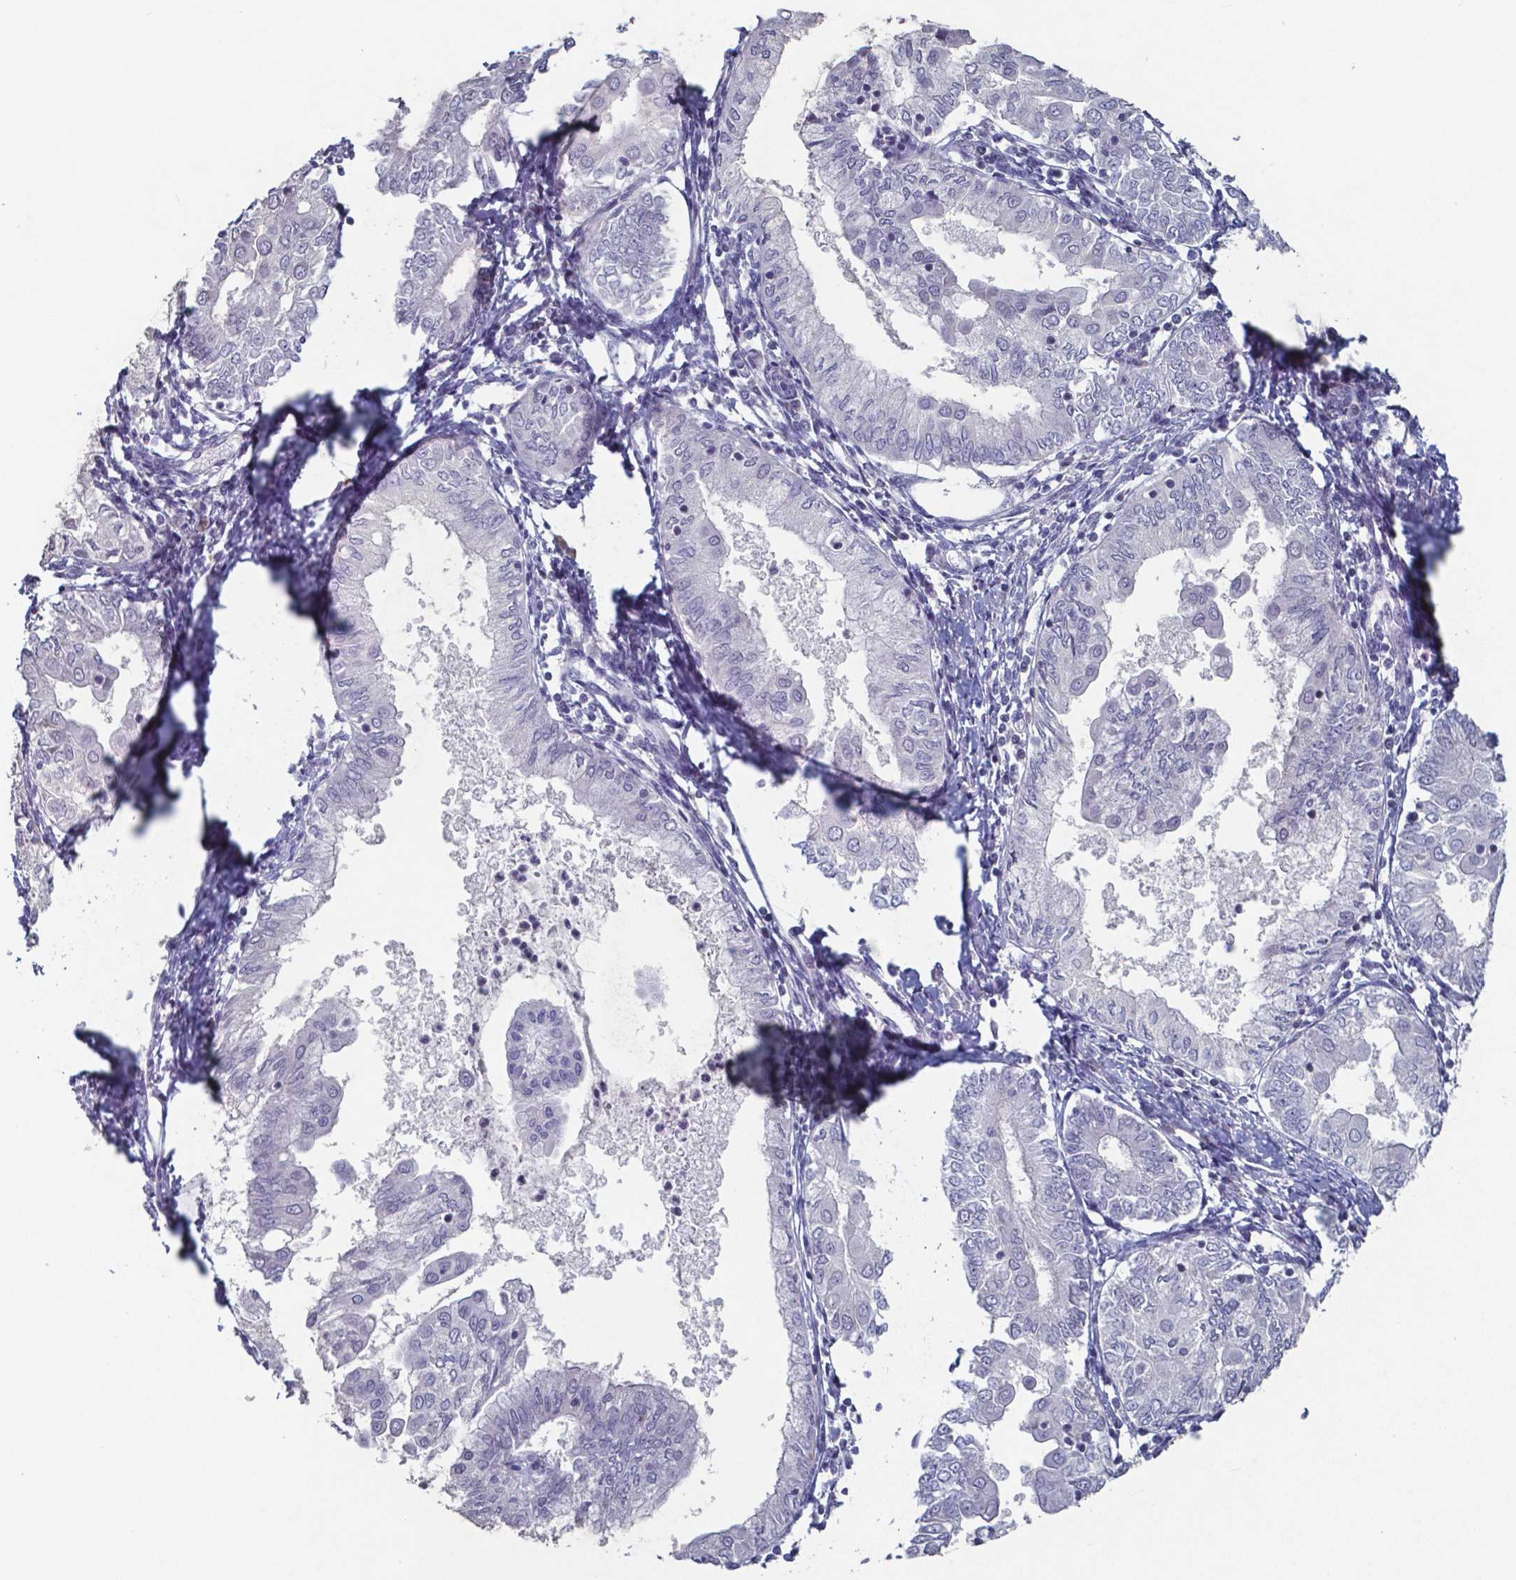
{"staining": {"intensity": "negative", "quantity": "none", "location": "none"}, "tissue": "endometrial cancer", "cell_type": "Tumor cells", "image_type": "cancer", "snomed": [{"axis": "morphology", "description": "Adenocarcinoma, NOS"}, {"axis": "topography", "description": "Endometrium"}], "caption": "The immunohistochemistry (IHC) photomicrograph has no significant staining in tumor cells of endometrial cancer tissue.", "gene": "TDP2", "patient": {"sex": "female", "age": 68}}